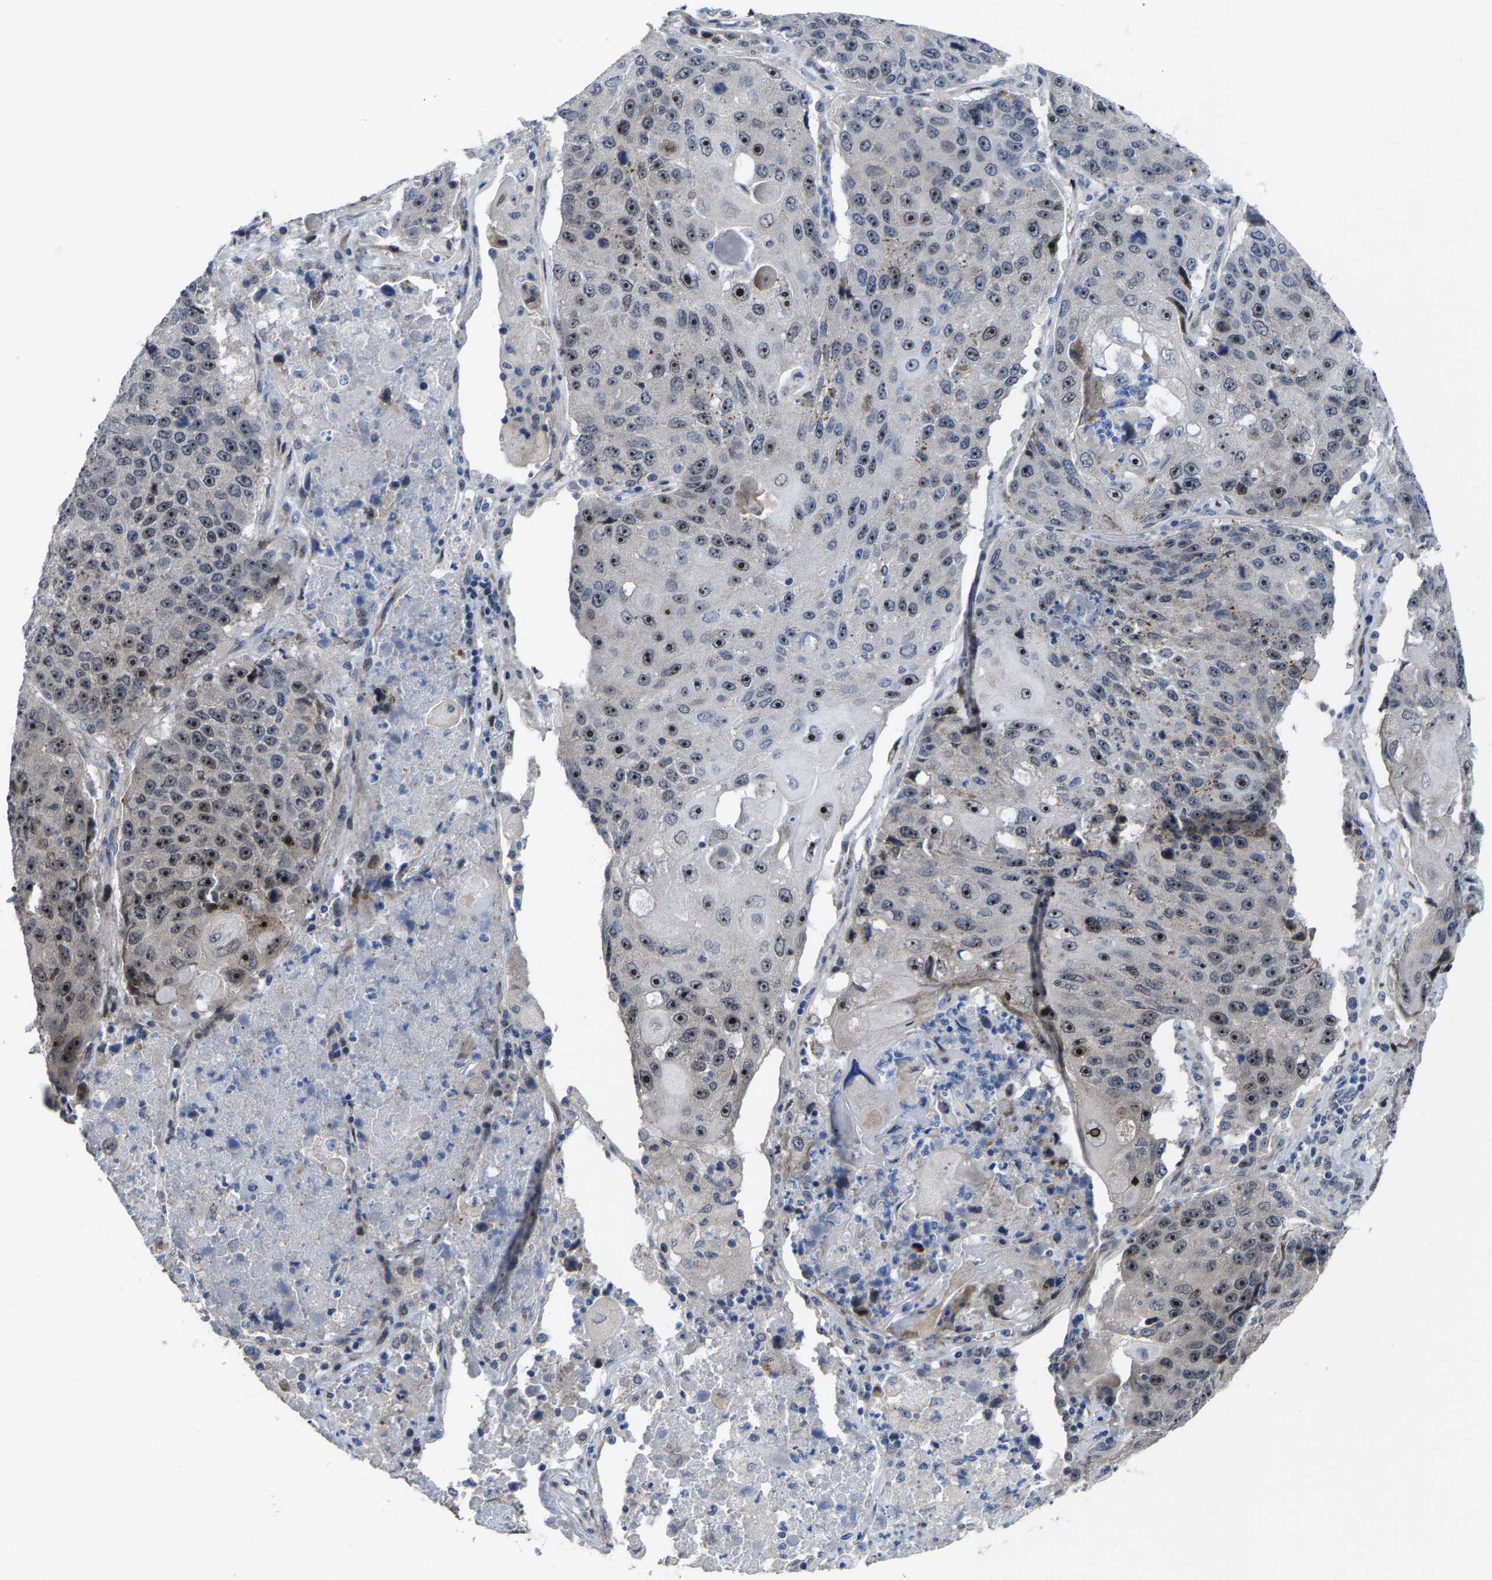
{"staining": {"intensity": "strong", "quantity": ">75%", "location": "nuclear"}, "tissue": "lung cancer", "cell_type": "Tumor cells", "image_type": "cancer", "snomed": [{"axis": "morphology", "description": "Squamous cell carcinoma, NOS"}, {"axis": "topography", "description": "Lung"}], "caption": "The micrograph exhibits immunohistochemical staining of lung cancer. There is strong nuclear staining is present in approximately >75% of tumor cells. (DAB = brown stain, brightfield microscopy at high magnification).", "gene": "HAUS6", "patient": {"sex": "male", "age": 61}}